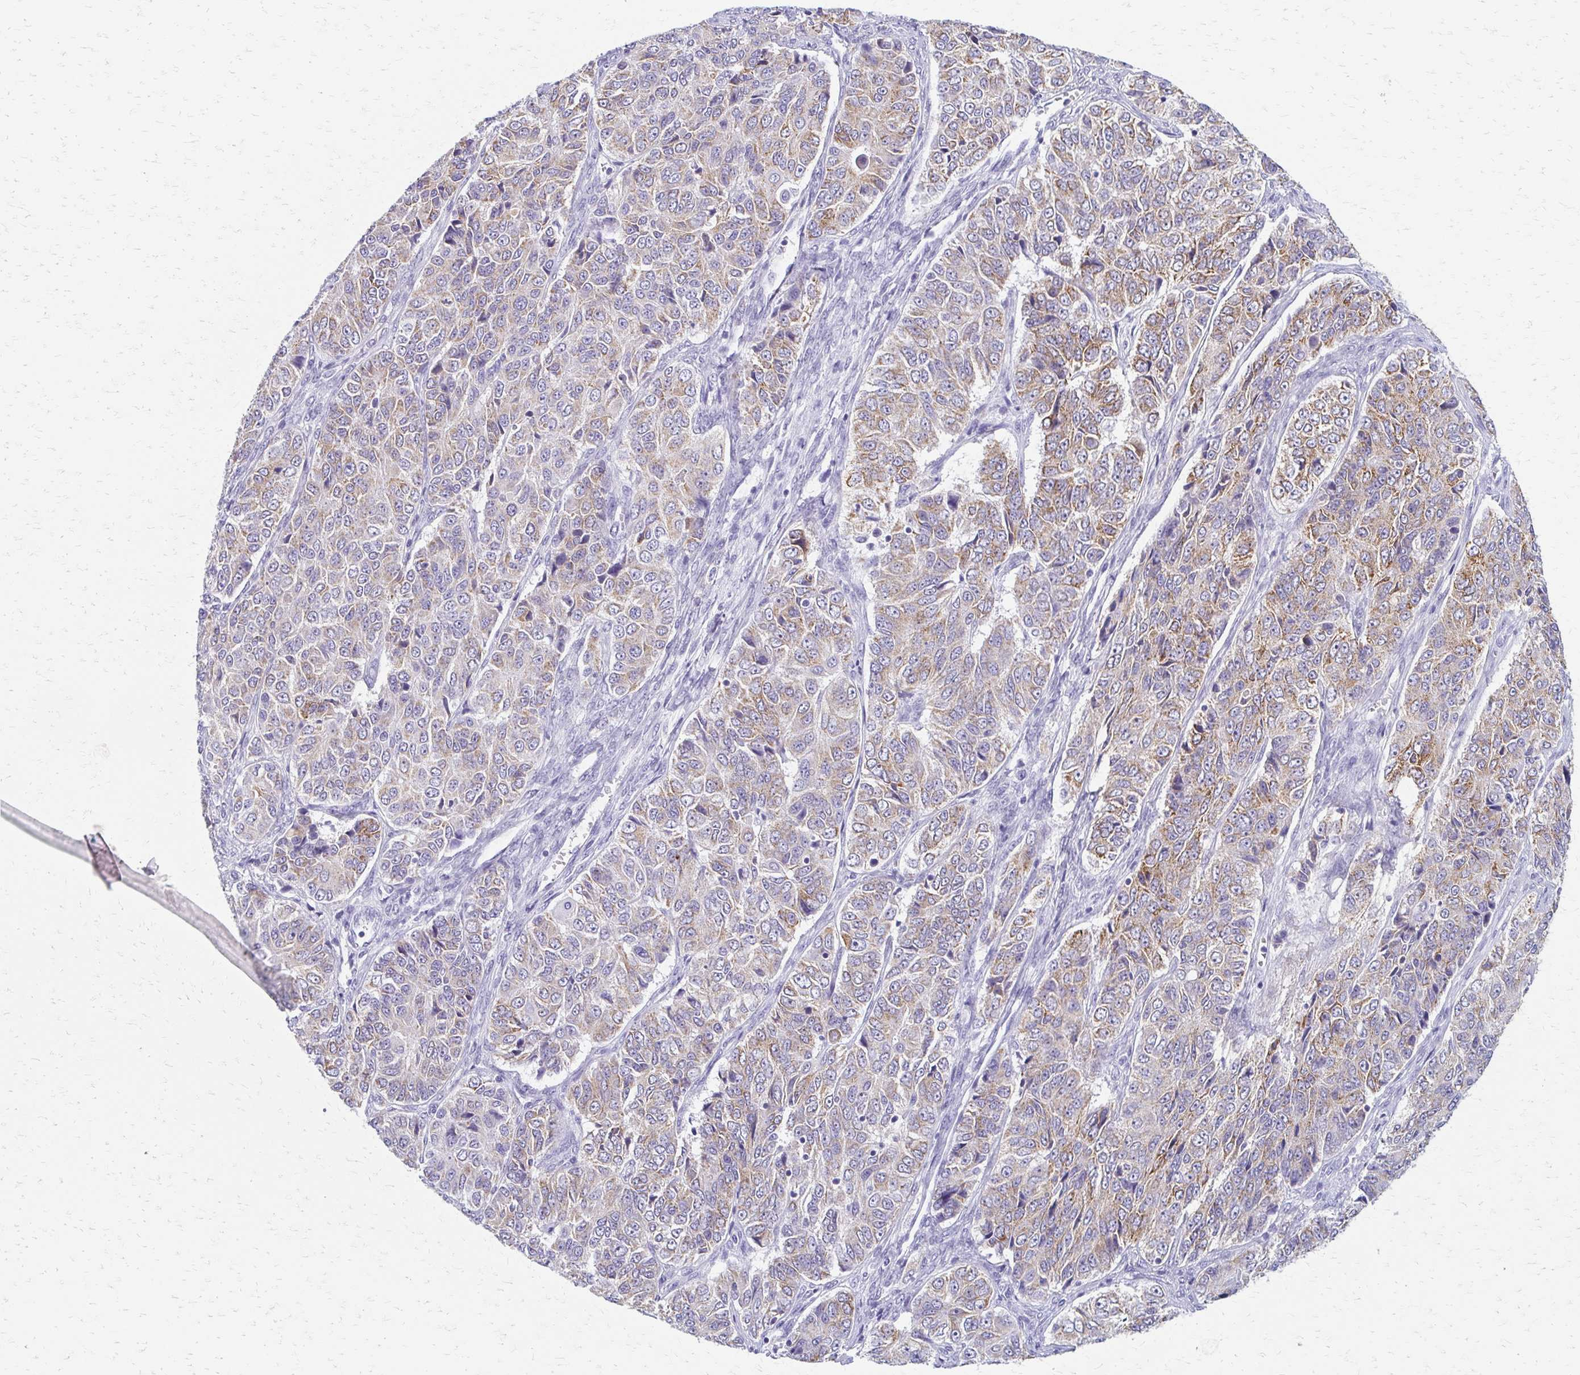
{"staining": {"intensity": "moderate", "quantity": ">75%", "location": "cytoplasmic/membranous"}, "tissue": "ovarian cancer", "cell_type": "Tumor cells", "image_type": "cancer", "snomed": [{"axis": "morphology", "description": "Carcinoma, endometroid"}, {"axis": "topography", "description": "Ovary"}], "caption": "Ovarian cancer (endometroid carcinoma) was stained to show a protein in brown. There is medium levels of moderate cytoplasmic/membranous positivity in about >75% of tumor cells. (DAB (3,3'-diaminobenzidine) IHC, brown staining for protein, blue staining for nuclei).", "gene": "ZSCAN5B", "patient": {"sex": "female", "age": 51}}